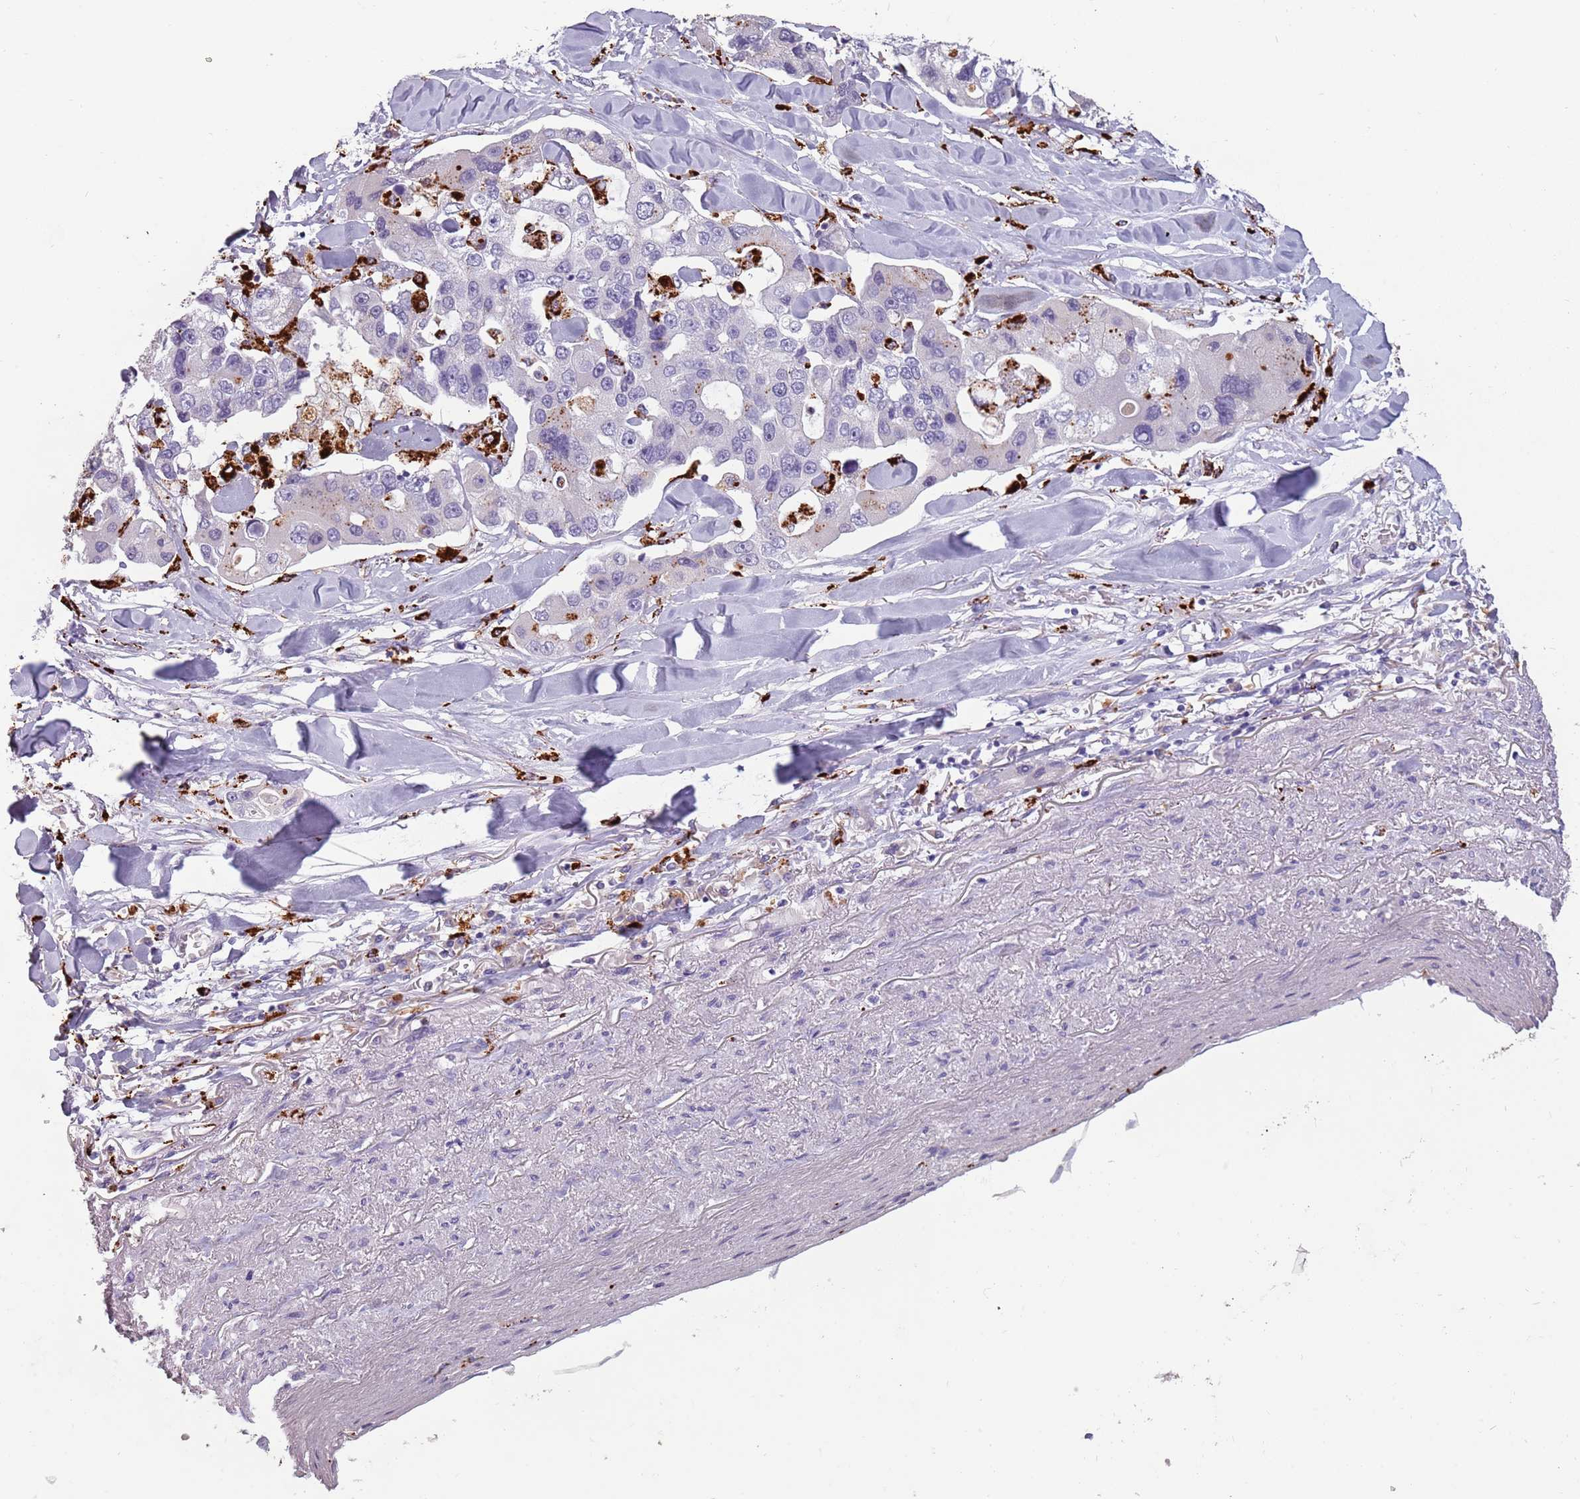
{"staining": {"intensity": "negative", "quantity": "none", "location": "none"}, "tissue": "lung cancer", "cell_type": "Tumor cells", "image_type": "cancer", "snomed": [{"axis": "morphology", "description": "Adenocarcinoma, NOS"}, {"axis": "topography", "description": "Lung"}], "caption": "There is no significant expression in tumor cells of lung cancer.", "gene": "NWD2", "patient": {"sex": "female", "age": 54}}